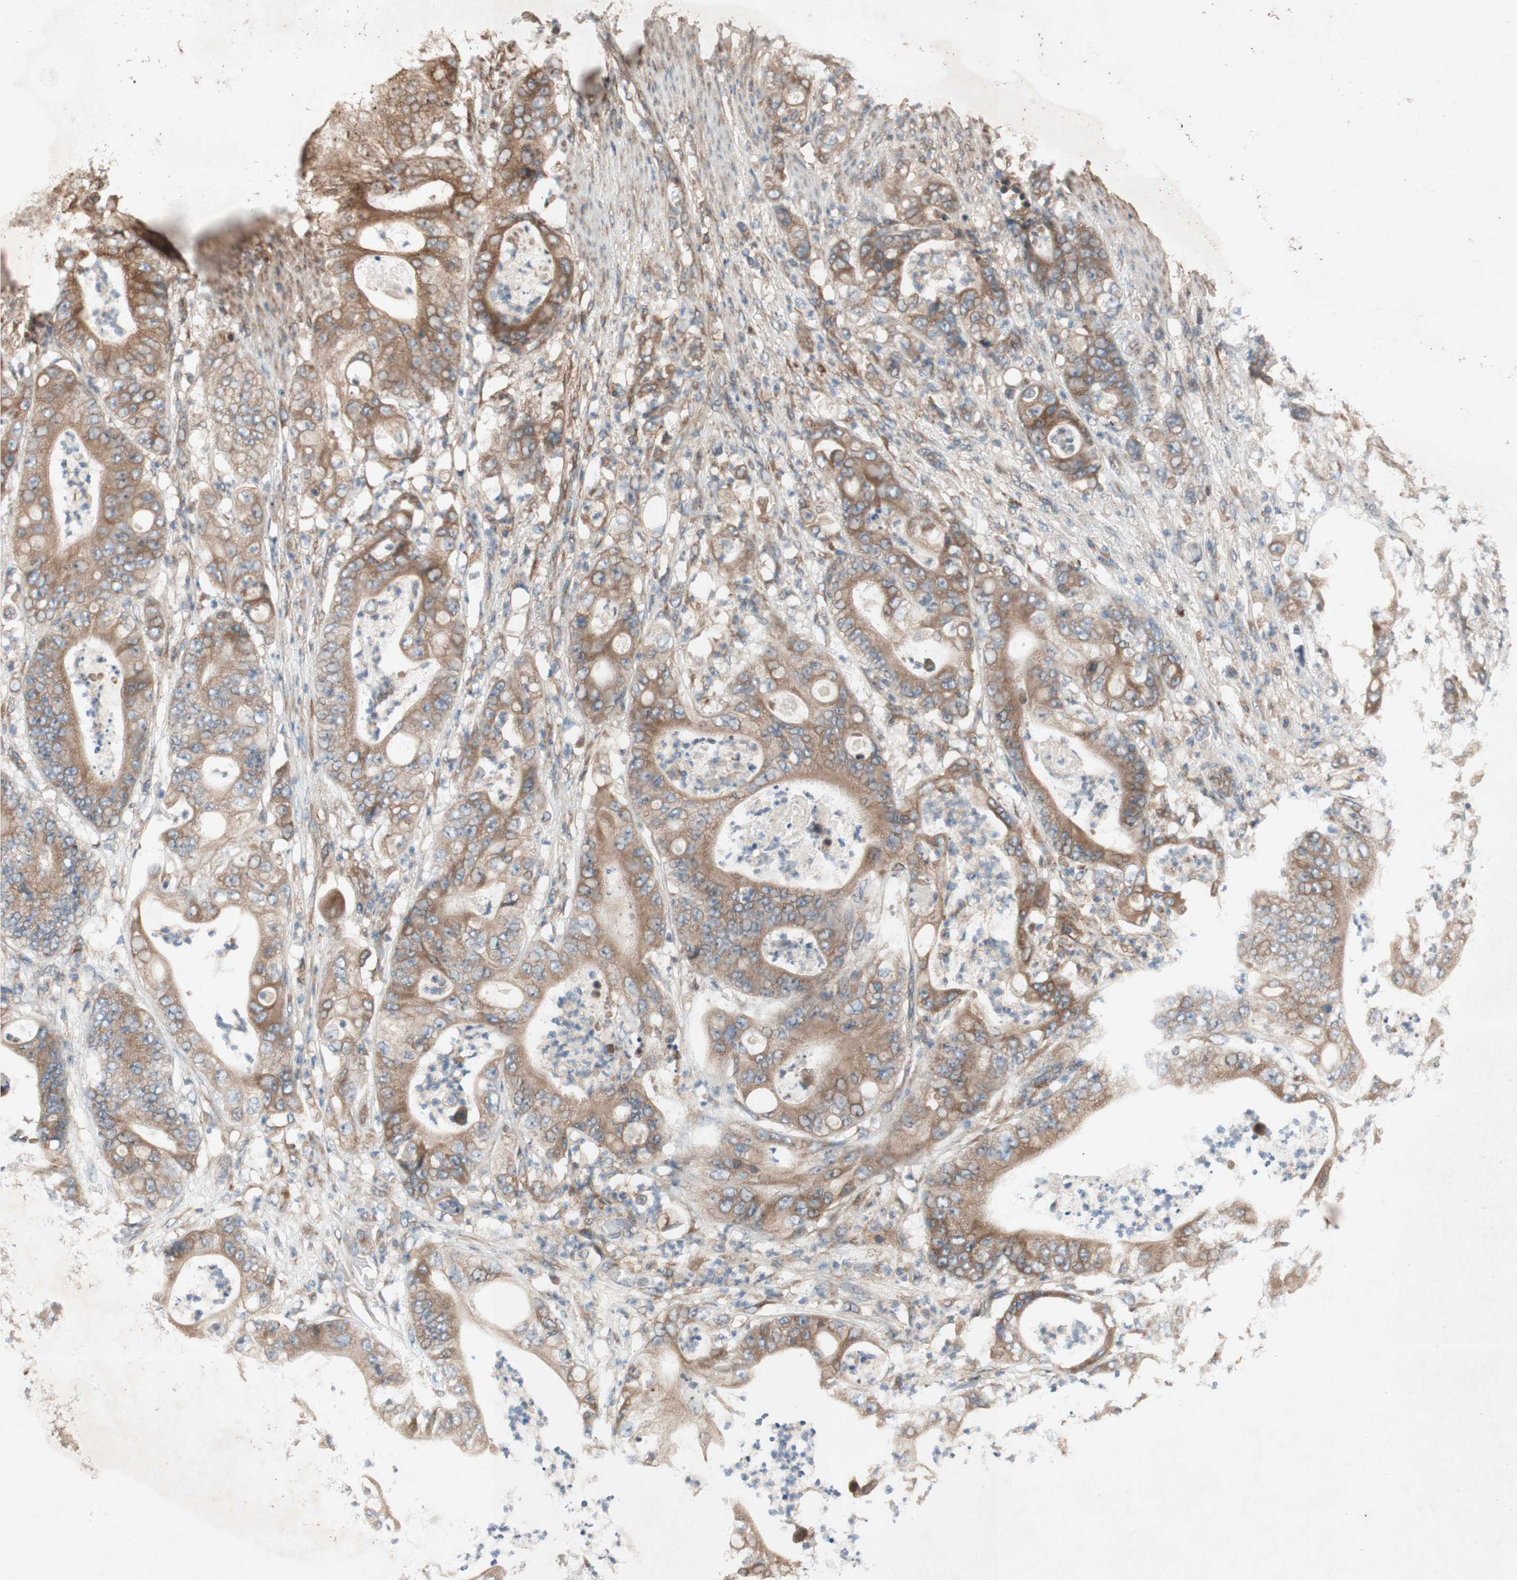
{"staining": {"intensity": "moderate", "quantity": ">75%", "location": "cytoplasmic/membranous"}, "tissue": "stomach cancer", "cell_type": "Tumor cells", "image_type": "cancer", "snomed": [{"axis": "morphology", "description": "Adenocarcinoma, NOS"}, {"axis": "topography", "description": "Stomach"}], "caption": "Immunohistochemical staining of stomach adenocarcinoma exhibits medium levels of moderate cytoplasmic/membranous expression in about >75% of tumor cells.", "gene": "SOCS2", "patient": {"sex": "female", "age": 73}}